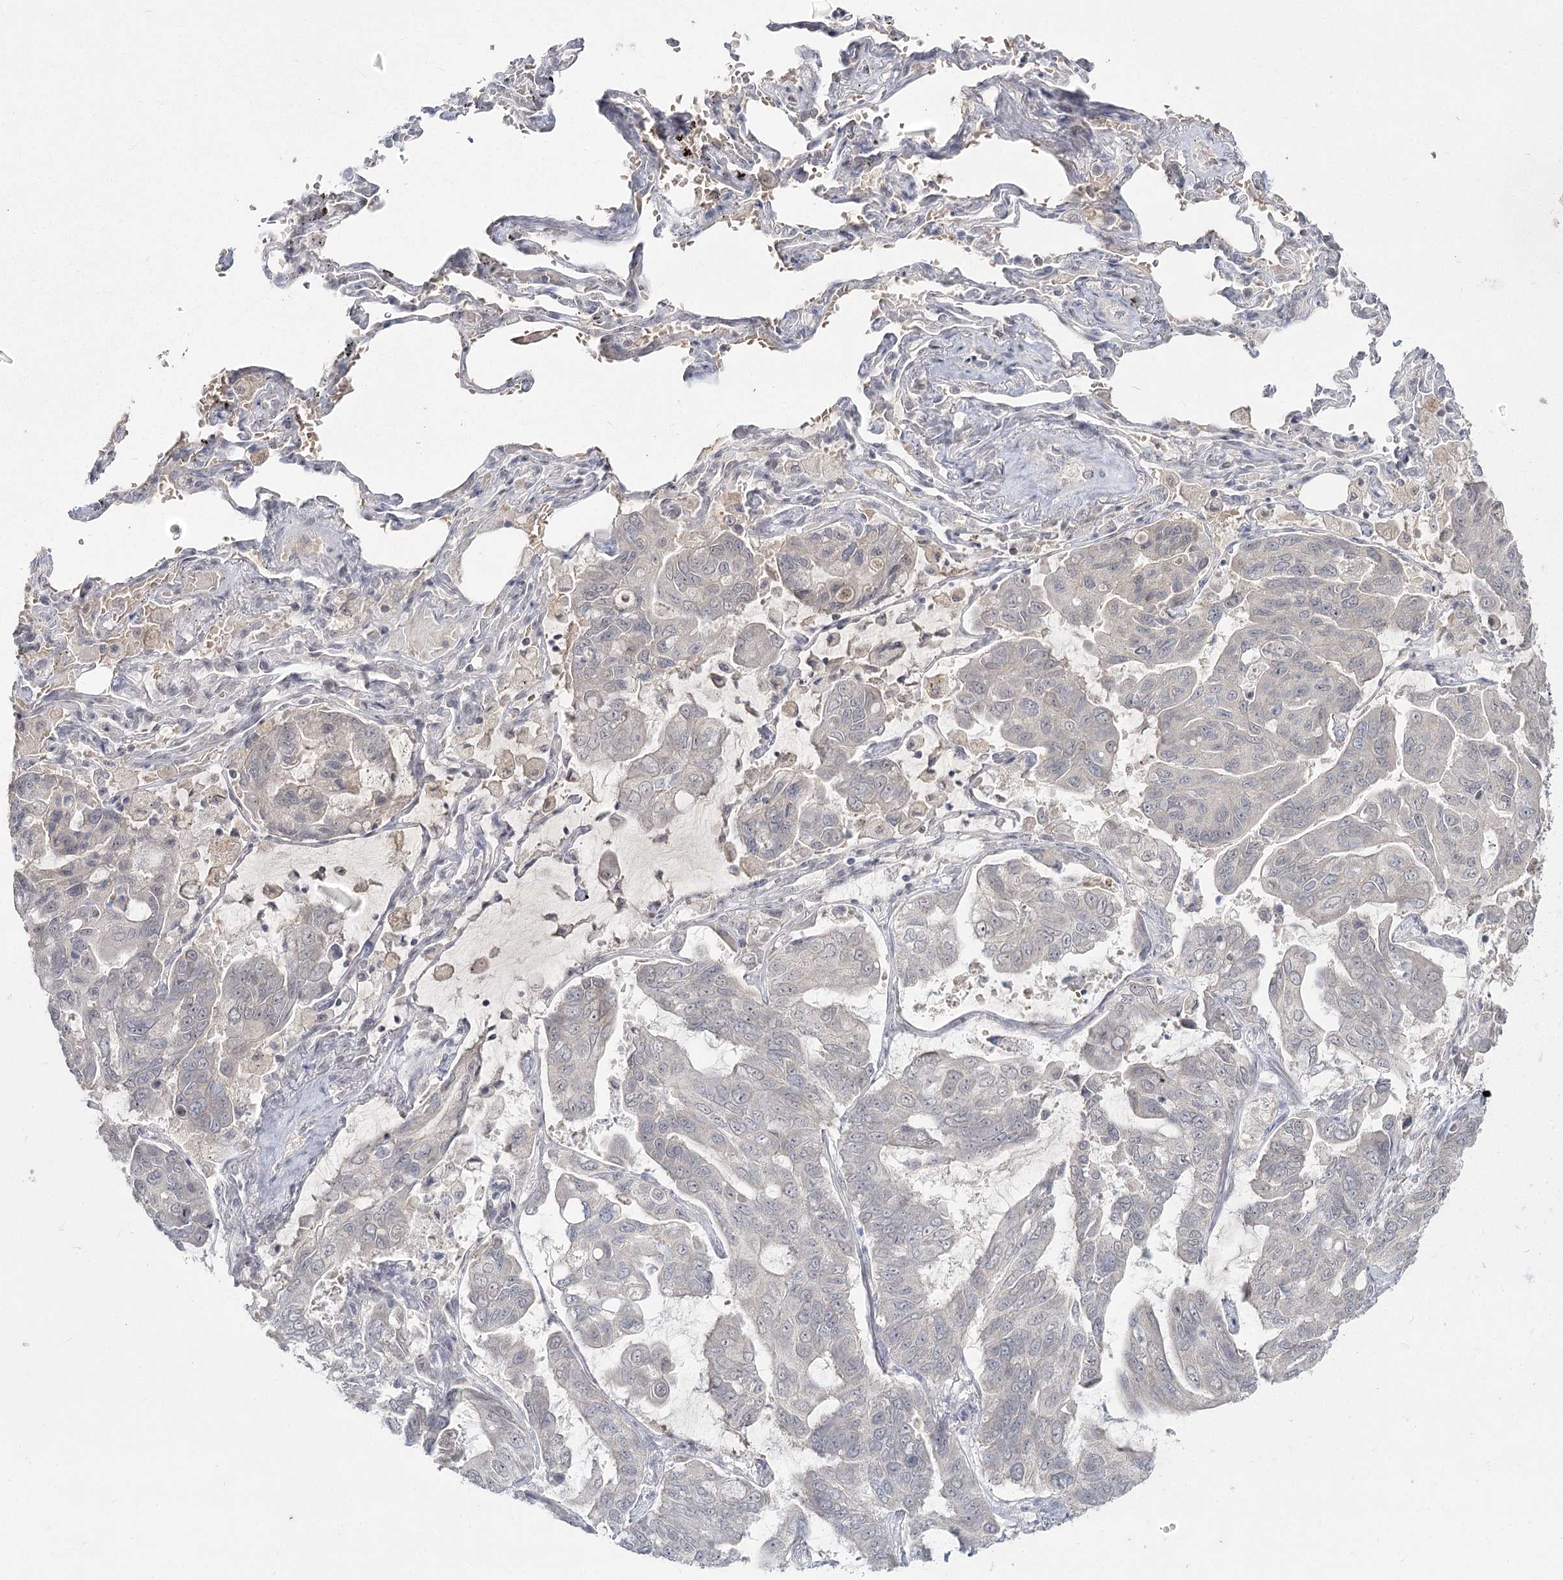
{"staining": {"intensity": "negative", "quantity": "none", "location": "none"}, "tissue": "lung cancer", "cell_type": "Tumor cells", "image_type": "cancer", "snomed": [{"axis": "morphology", "description": "Adenocarcinoma, NOS"}, {"axis": "topography", "description": "Lung"}], "caption": "This is a micrograph of immunohistochemistry staining of lung cancer (adenocarcinoma), which shows no staining in tumor cells.", "gene": "LY6G5C", "patient": {"sex": "male", "age": 64}}